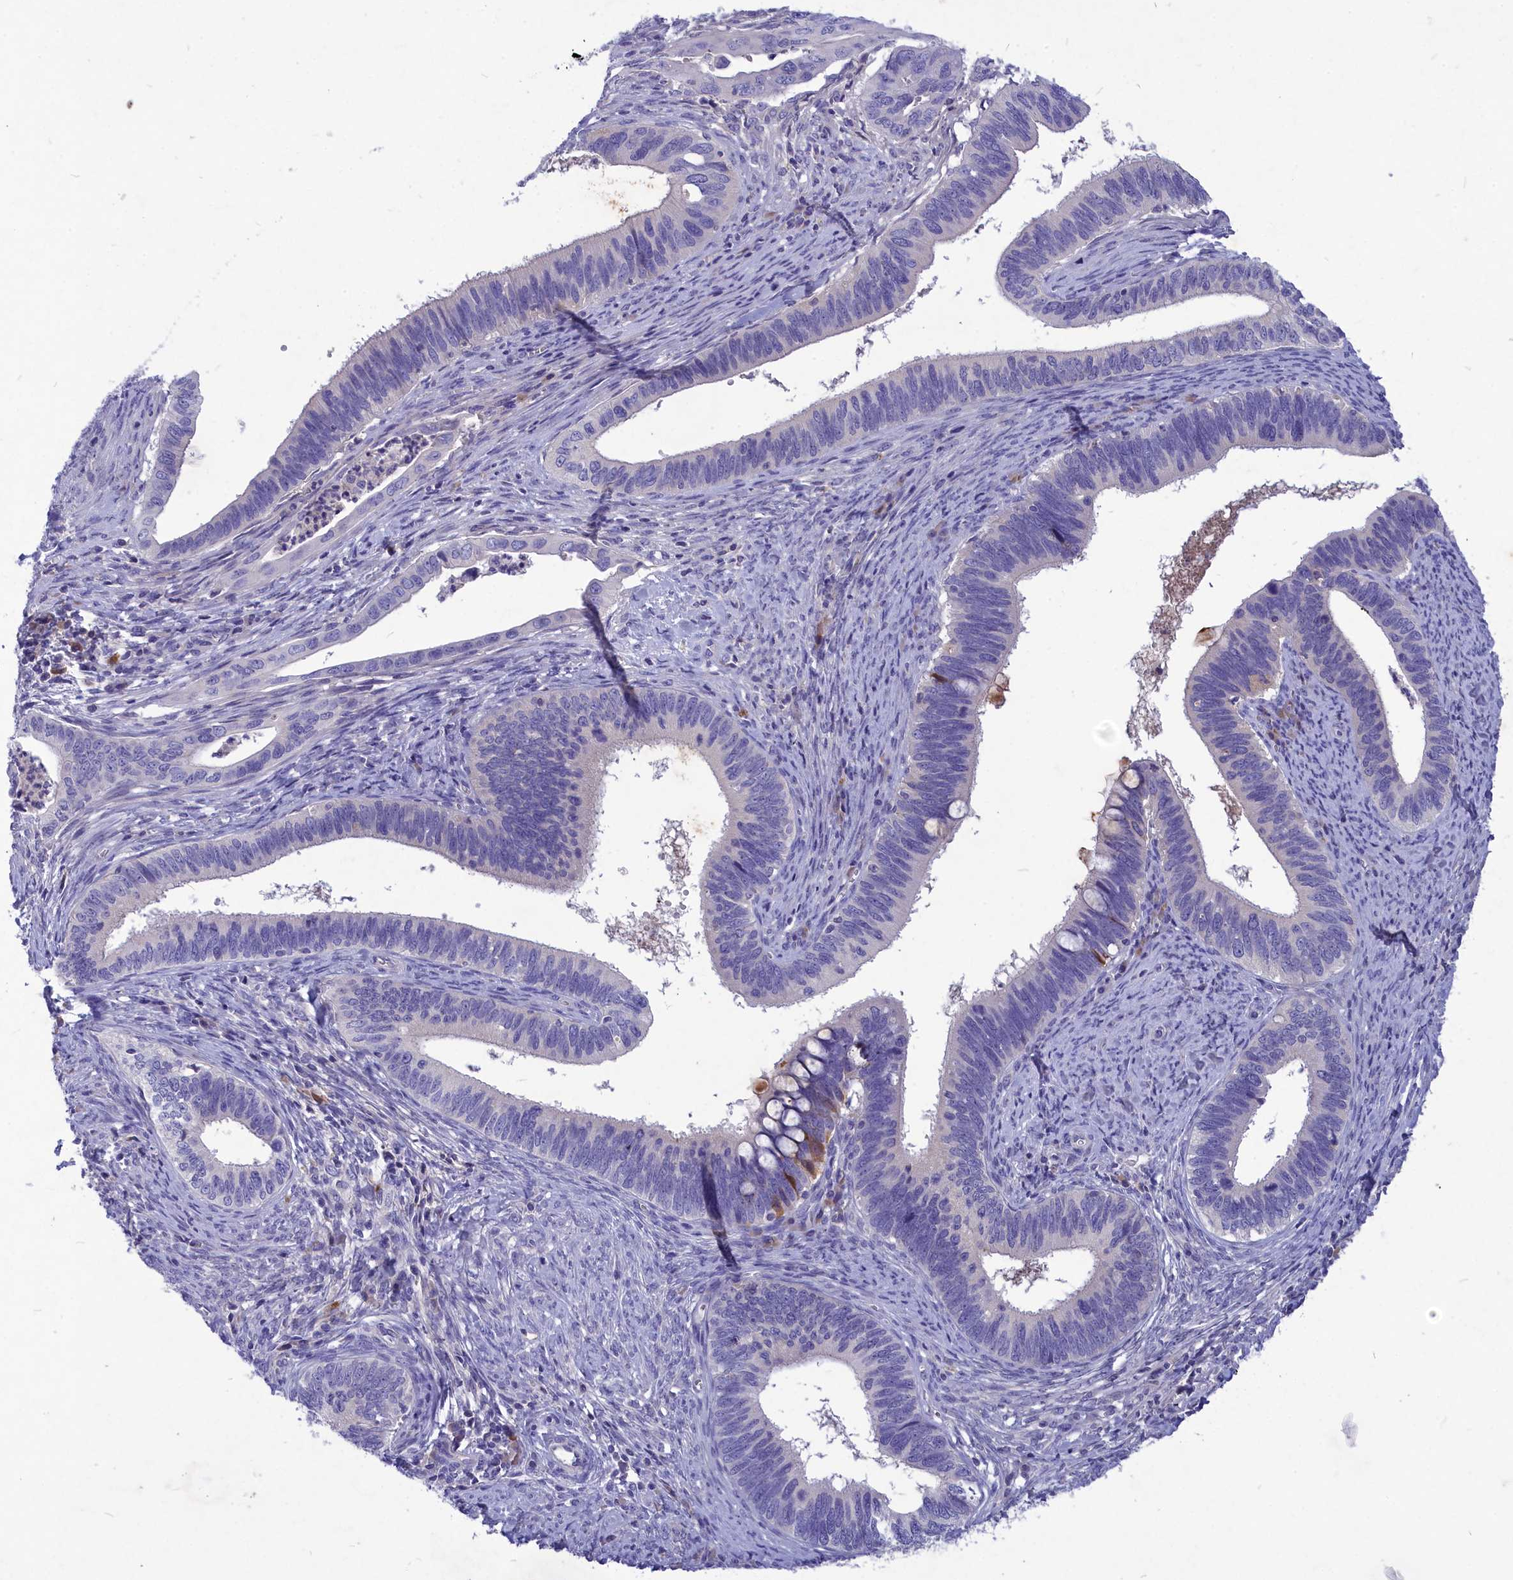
{"staining": {"intensity": "negative", "quantity": "none", "location": "none"}, "tissue": "cervical cancer", "cell_type": "Tumor cells", "image_type": "cancer", "snomed": [{"axis": "morphology", "description": "Adenocarcinoma, NOS"}, {"axis": "topography", "description": "Cervix"}], "caption": "Photomicrograph shows no significant protein expression in tumor cells of cervical adenocarcinoma. The staining is performed using DAB (3,3'-diaminobenzidine) brown chromogen with nuclei counter-stained in using hematoxylin.", "gene": "DEFB119", "patient": {"sex": "female", "age": 42}}